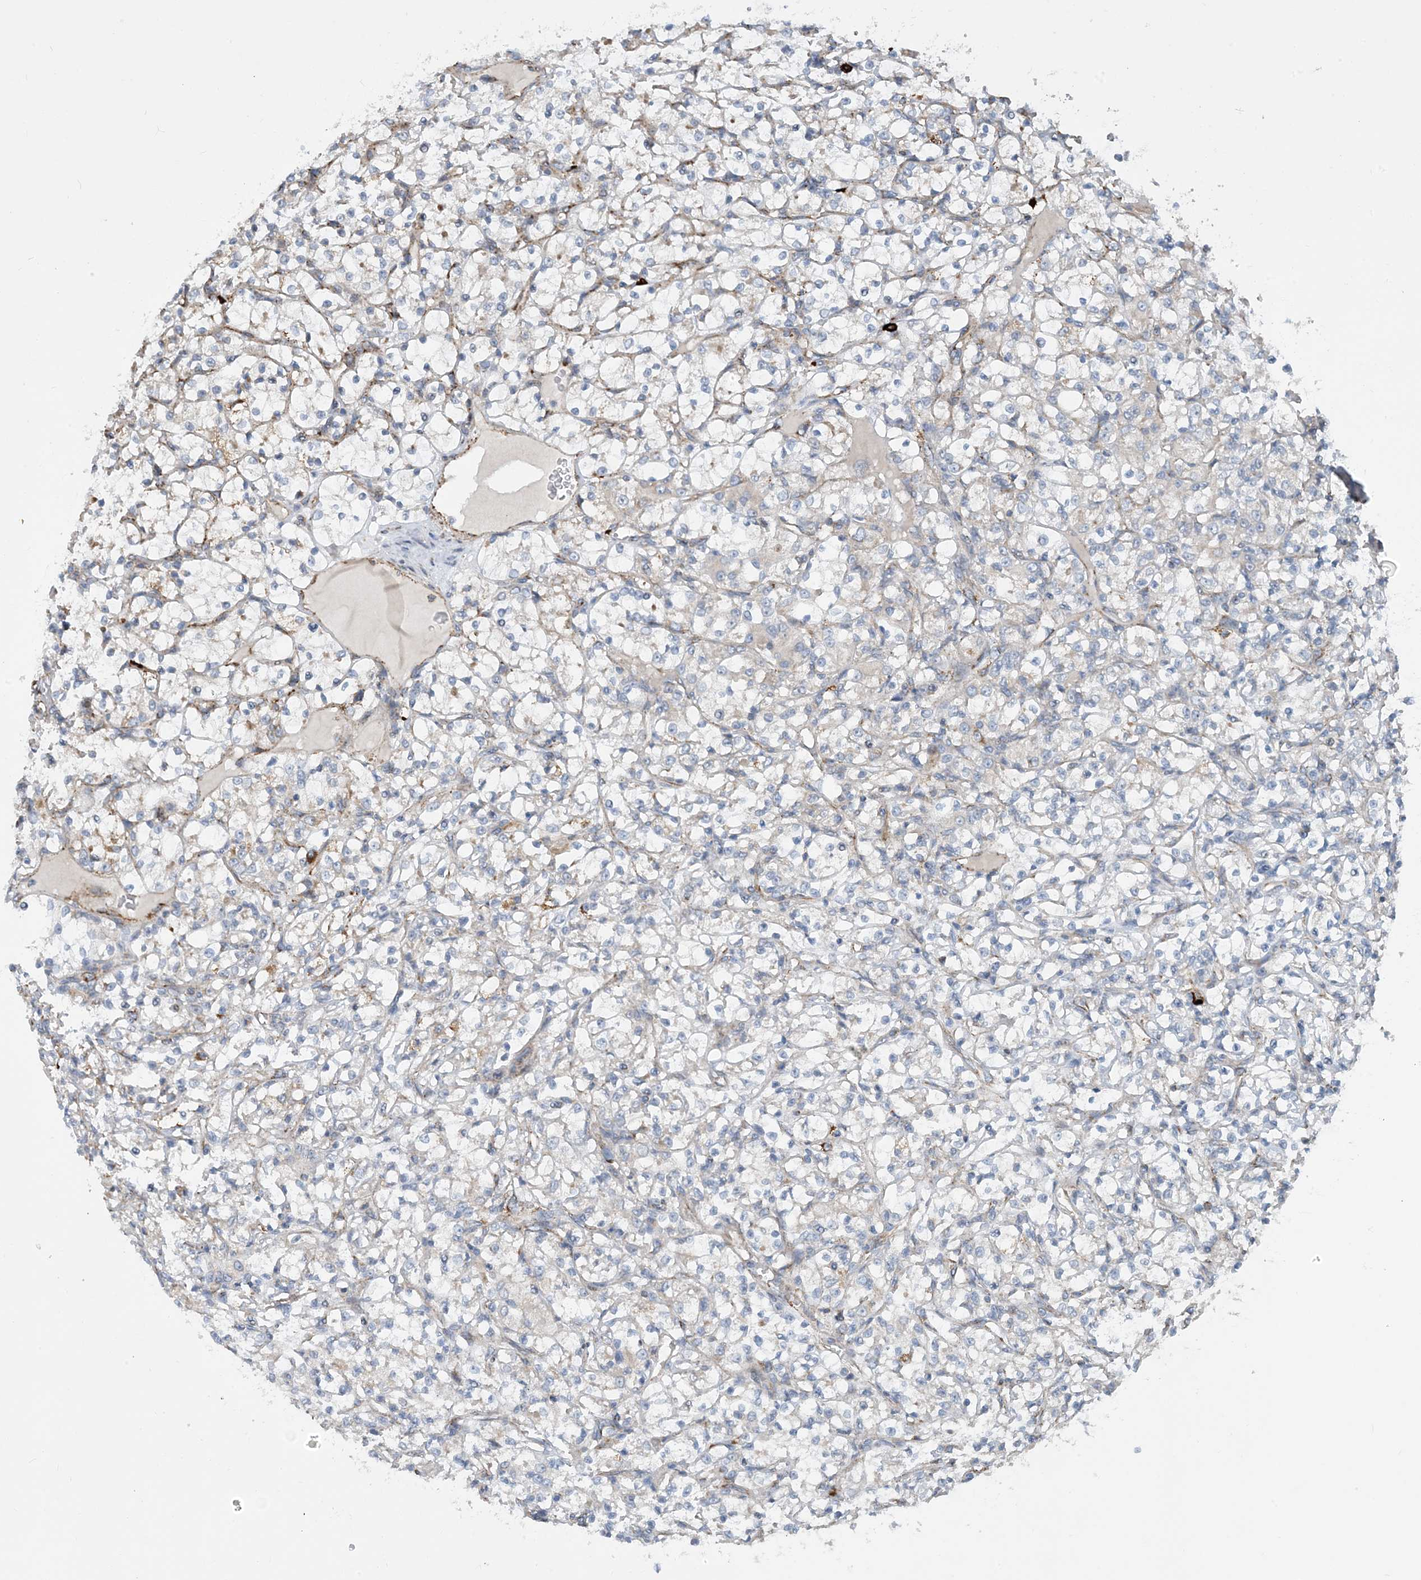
{"staining": {"intensity": "negative", "quantity": "none", "location": "none"}, "tissue": "renal cancer", "cell_type": "Tumor cells", "image_type": "cancer", "snomed": [{"axis": "morphology", "description": "Adenocarcinoma, NOS"}, {"axis": "topography", "description": "Kidney"}], "caption": "High magnification brightfield microscopy of renal adenocarcinoma stained with DAB (brown) and counterstained with hematoxylin (blue): tumor cells show no significant expression.", "gene": "PCDHGA1", "patient": {"sex": "female", "age": 69}}